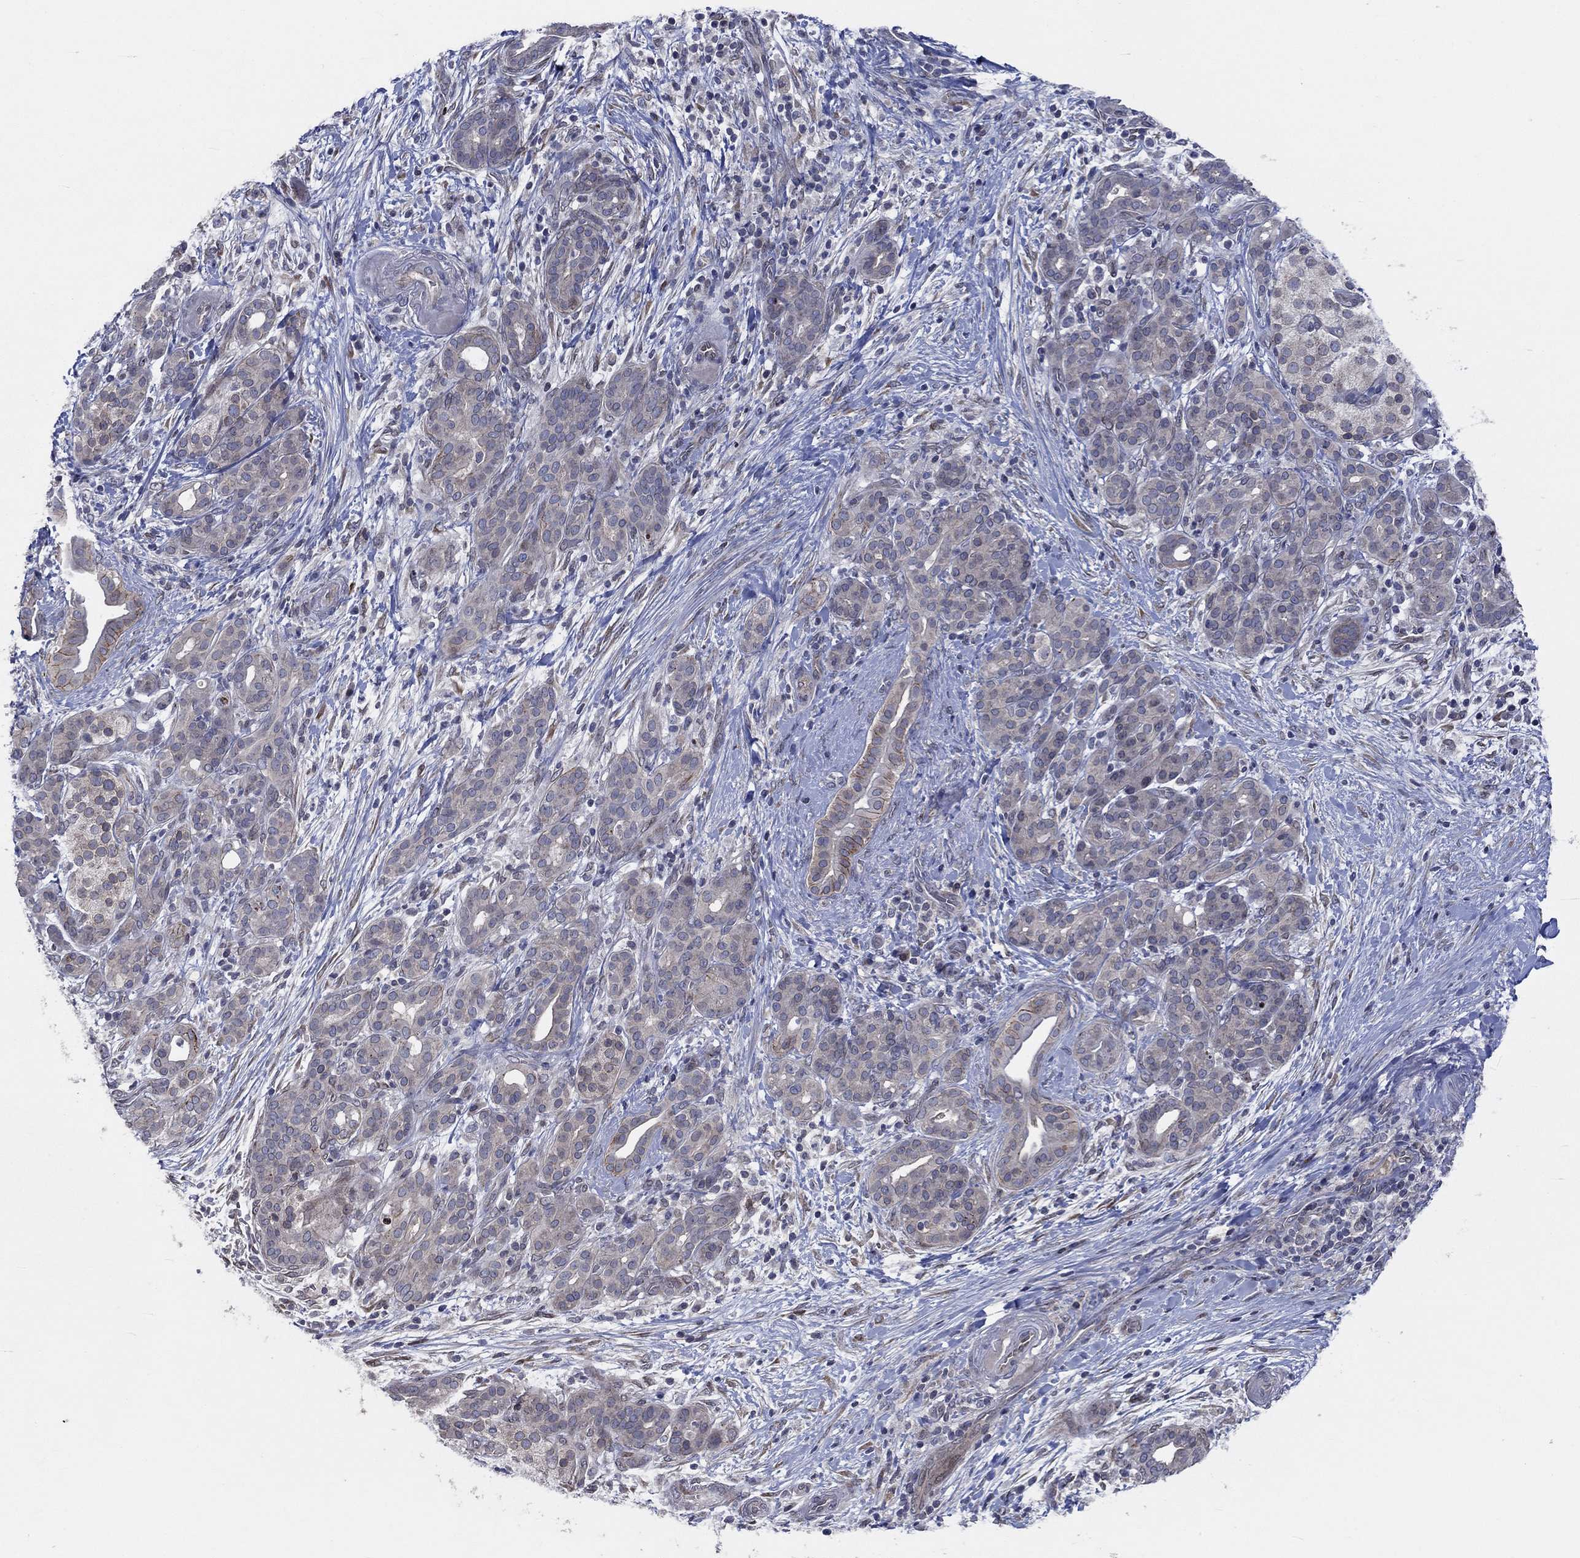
{"staining": {"intensity": "negative", "quantity": "none", "location": "none"}, "tissue": "pancreatic cancer", "cell_type": "Tumor cells", "image_type": "cancer", "snomed": [{"axis": "morphology", "description": "Adenocarcinoma, NOS"}, {"axis": "topography", "description": "Pancreas"}], "caption": "The micrograph displays no staining of tumor cells in adenocarcinoma (pancreatic). (DAB immunohistochemistry visualized using brightfield microscopy, high magnification).", "gene": "CETN3", "patient": {"sex": "male", "age": 44}}